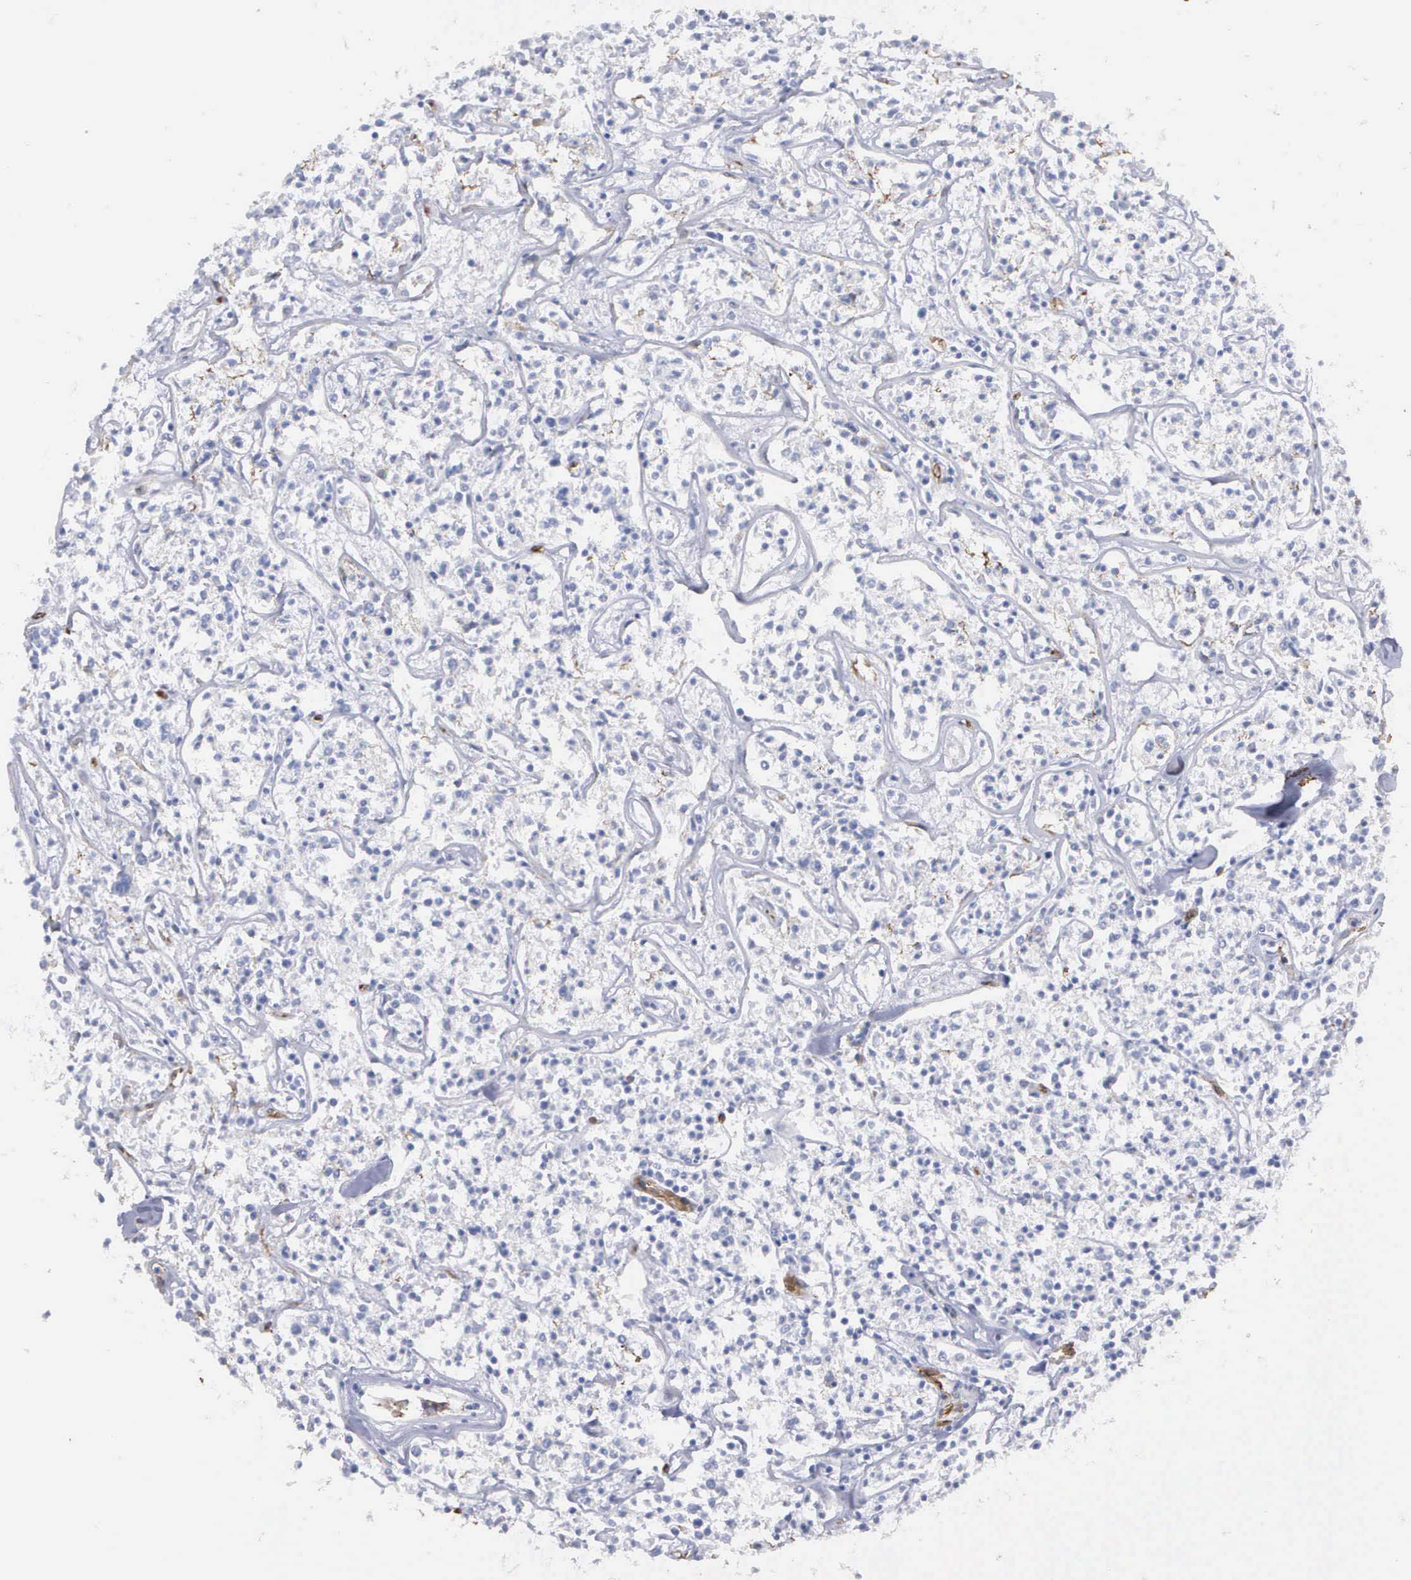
{"staining": {"intensity": "negative", "quantity": "none", "location": "none"}, "tissue": "lymphoma", "cell_type": "Tumor cells", "image_type": "cancer", "snomed": [{"axis": "morphology", "description": "Malignant lymphoma, non-Hodgkin's type, Low grade"}, {"axis": "topography", "description": "Small intestine"}], "caption": "Image shows no significant protein positivity in tumor cells of lymphoma. The staining was performed using DAB to visualize the protein expression in brown, while the nuclei were stained in blue with hematoxylin (Magnification: 20x).", "gene": "MAGEB10", "patient": {"sex": "female", "age": 59}}